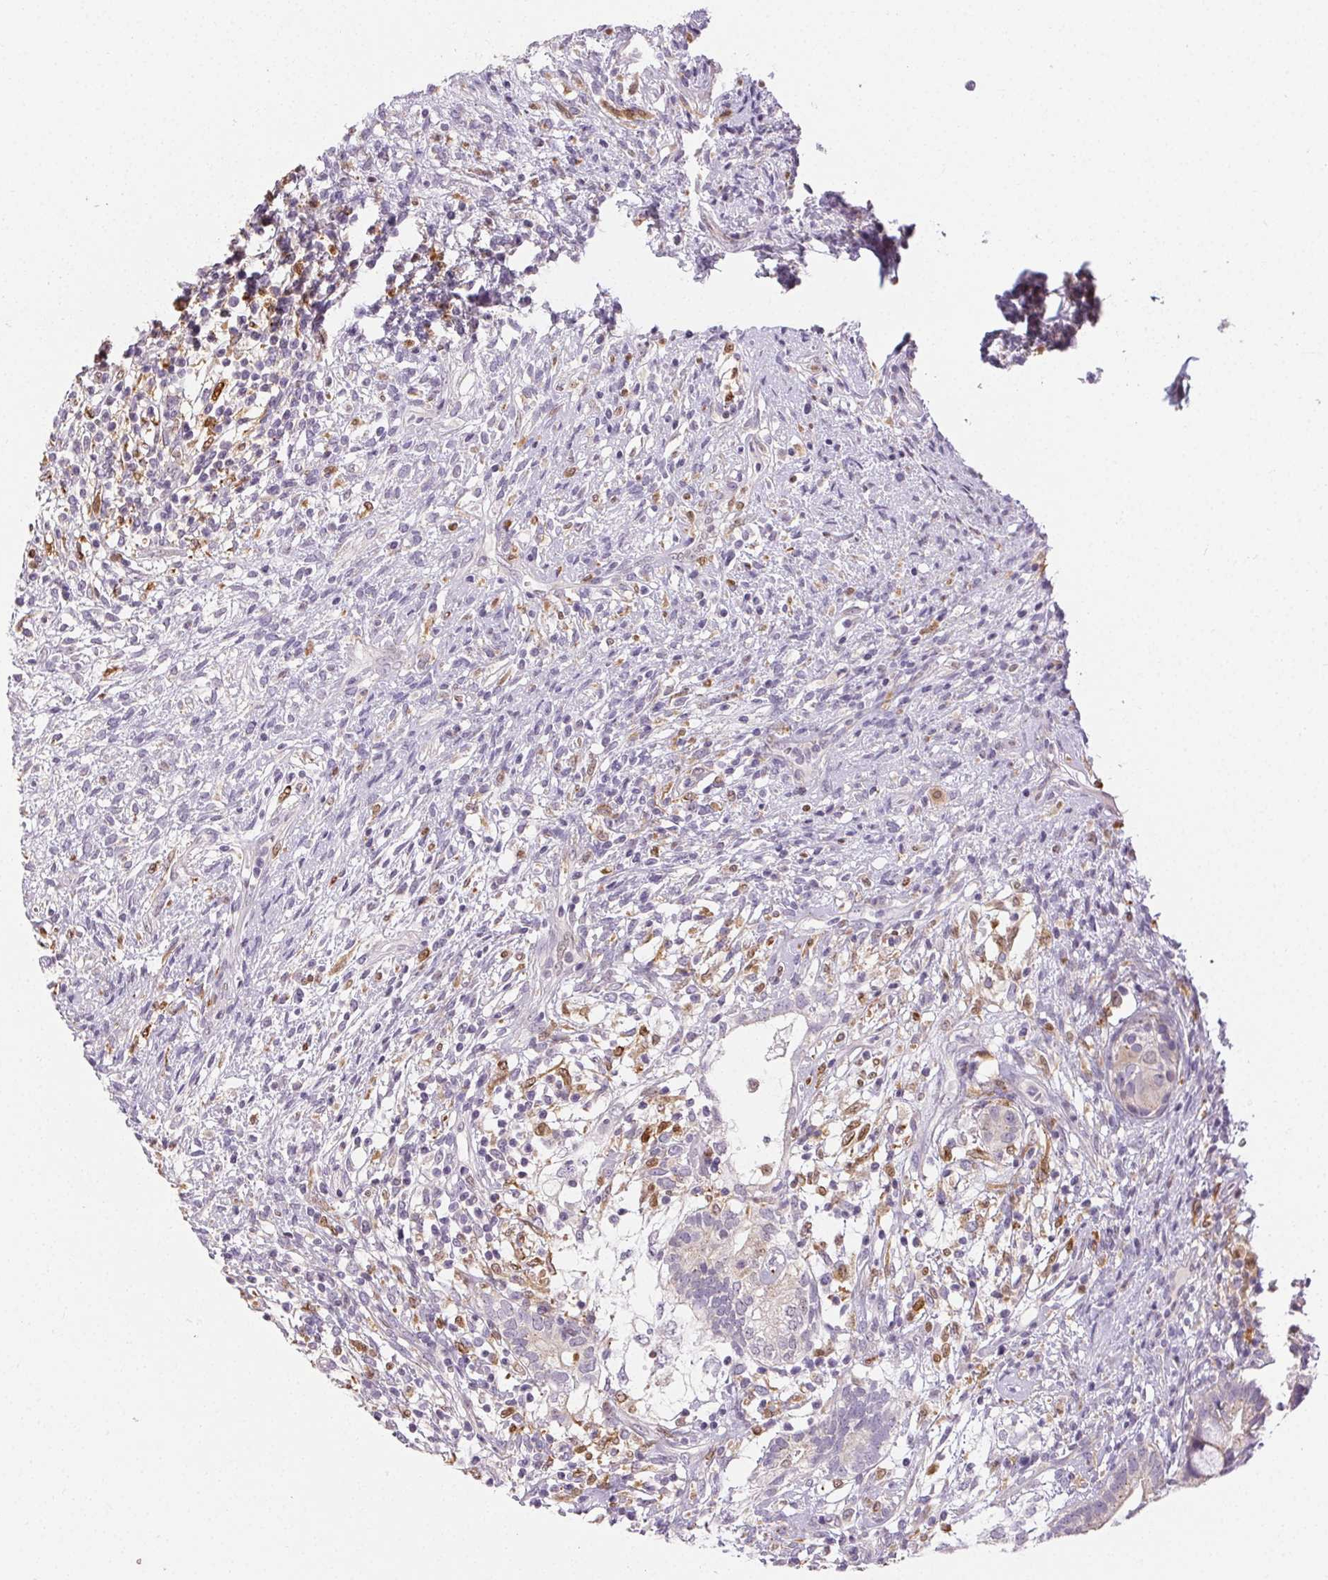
{"staining": {"intensity": "moderate", "quantity": "<25%", "location": "cytoplasmic/membranous"}, "tissue": "testis cancer", "cell_type": "Tumor cells", "image_type": "cancer", "snomed": [{"axis": "morphology", "description": "Seminoma, NOS"}, {"axis": "morphology", "description": "Carcinoma, Embryonal, NOS"}, {"axis": "topography", "description": "Testis"}], "caption": "Approximately <25% of tumor cells in human testis seminoma reveal moderate cytoplasmic/membranous protein positivity as visualized by brown immunohistochemical staining.", "gene": "RPGRIP1", "patient": {"sex": "male", "age": 41}}